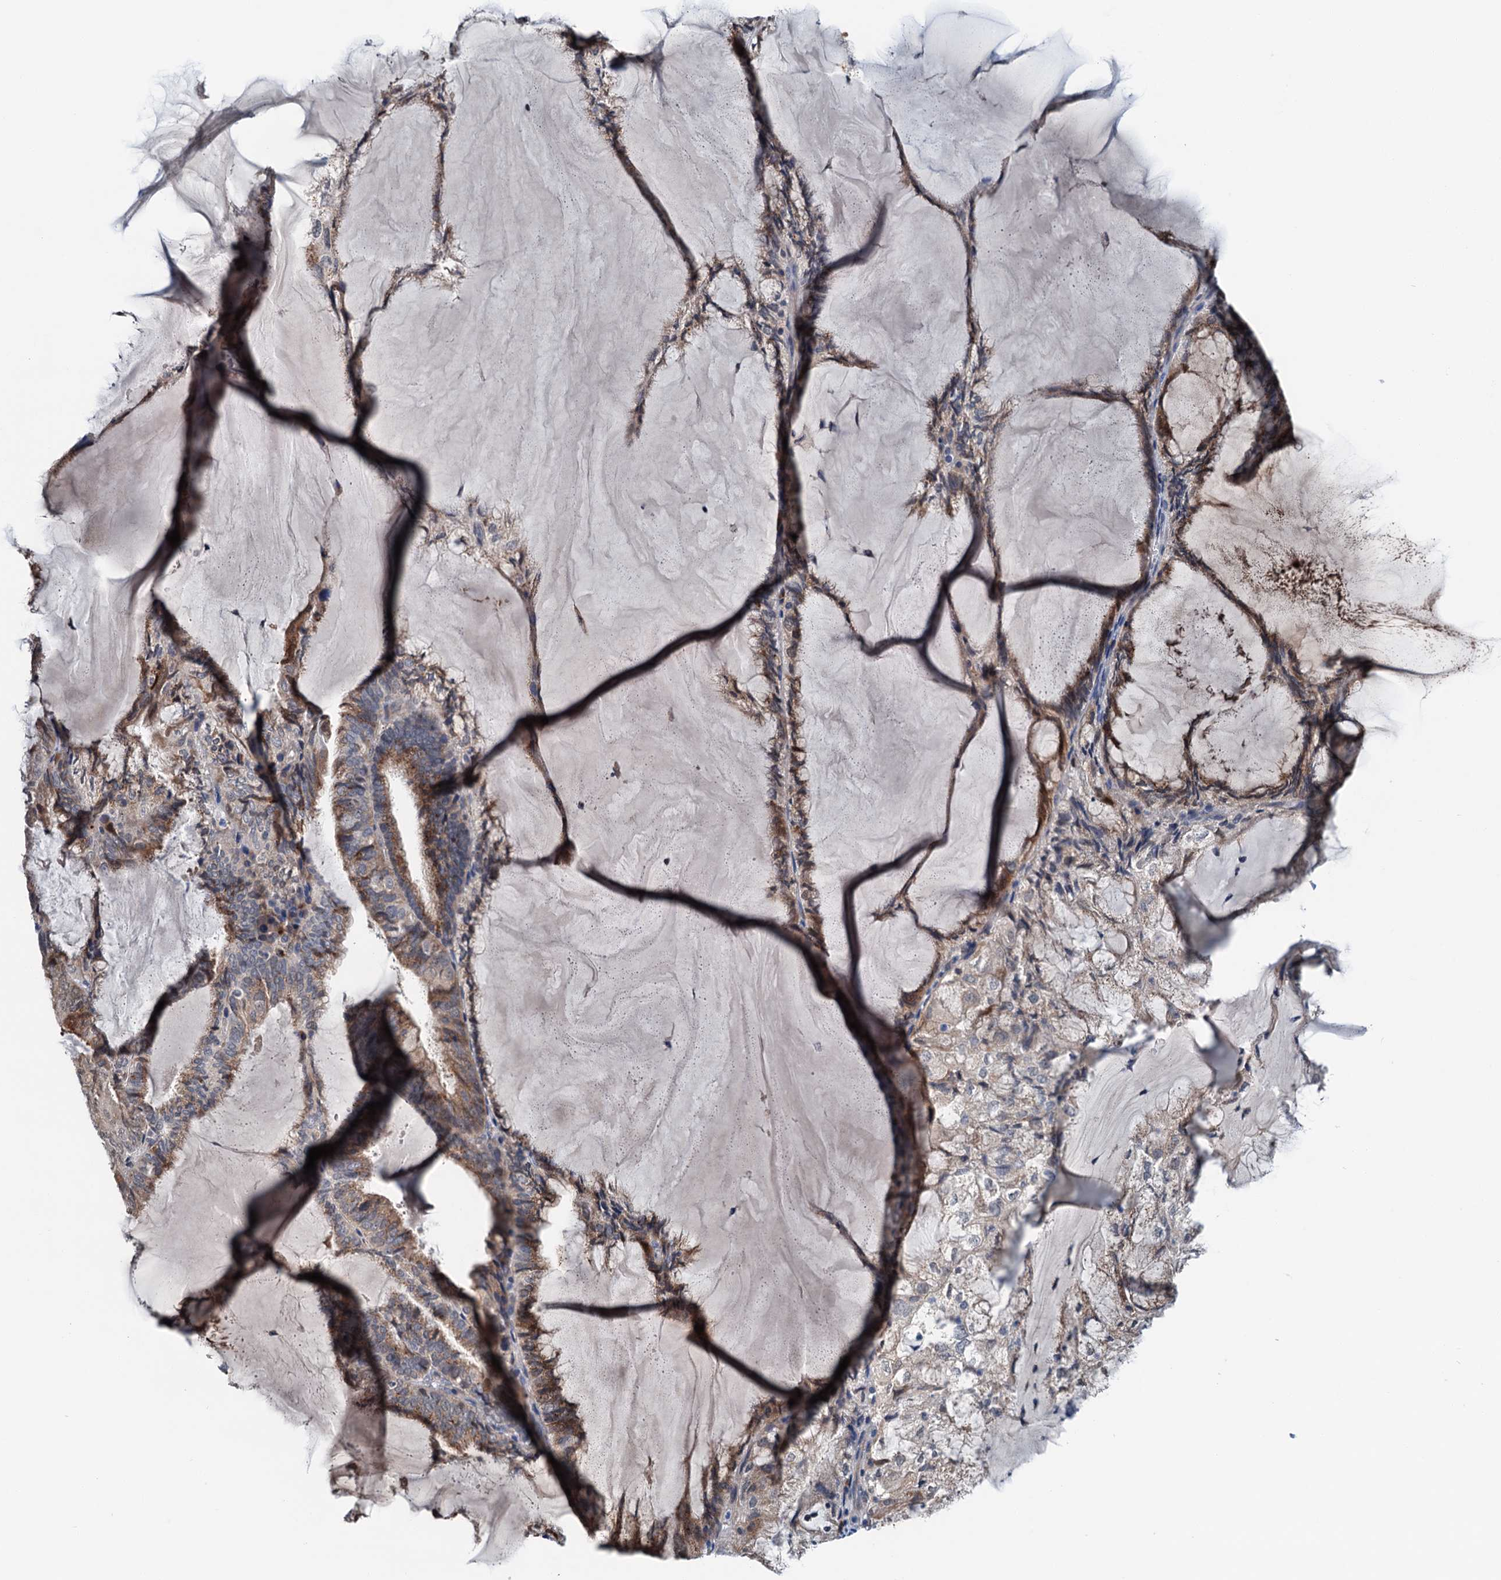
{"staining": {"intensity": "moderate", "quantity": "25%-75%", "location": "cytoplasmic/membranous"}, "tissue": "endometrial cancer", "cell_type": "Tumor cells", "image_type": "cancer", "snomed": [{"axis": "morphology", "description": "Adenocarcinoma, NOS"}, {"axis": "topography", "description": "Endometrium"}], "caption": "Tumor cells demonstrate moderate cytoplasmic/membranous expression in approximately 25%-75% of cells in endometrial cancer (adenocarcinoma).", "gene": "SHLD1", "patient": {"sex": "female", "age": 81}}